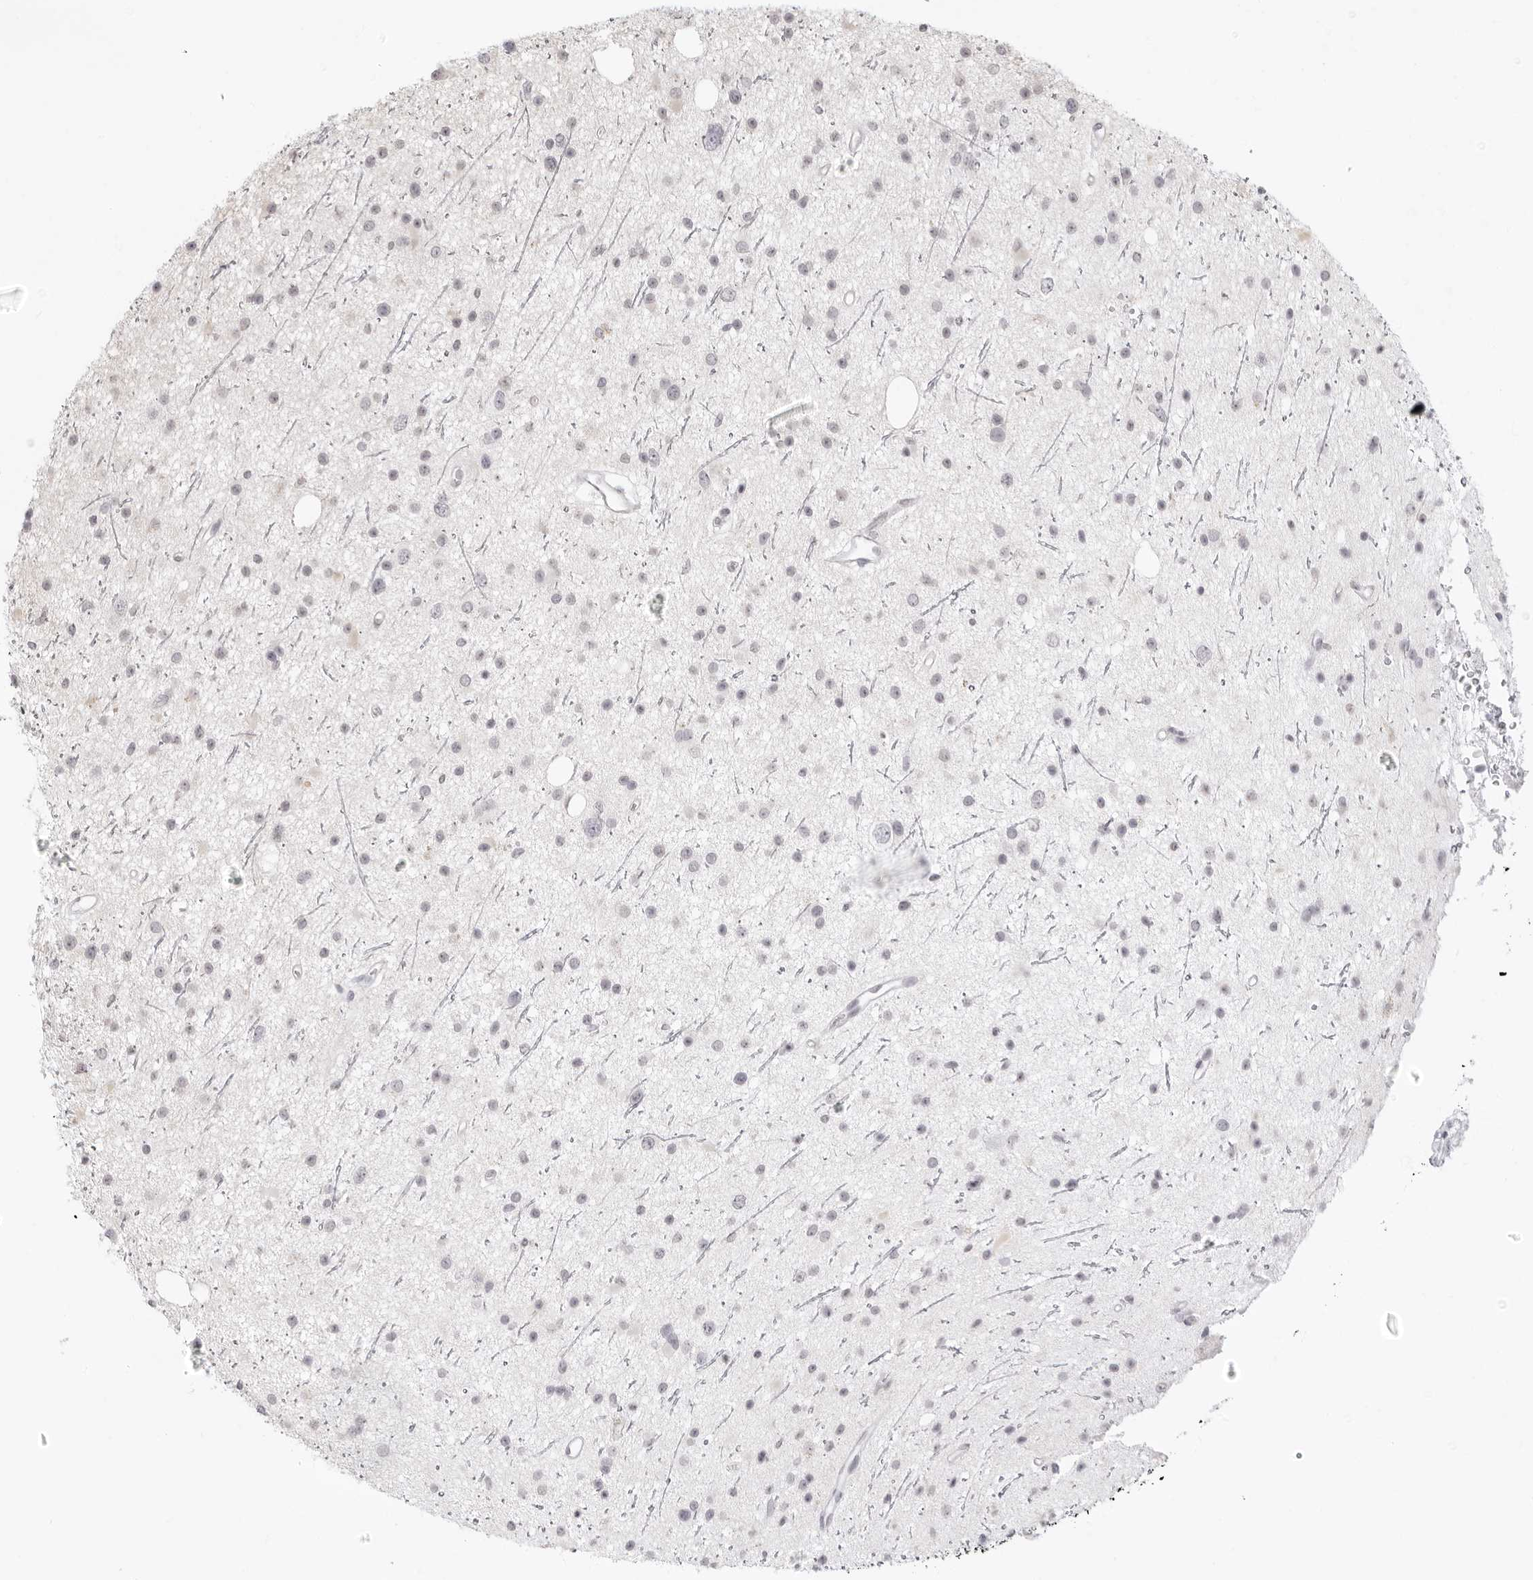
{"staining": {"intensity": "negative", "quantity": "none", "location": "none"}, "tissue": "glioma", "cell_type": "Tumor cells", "image_type": "cancer", "snomed": [{"axis": "morphology", "description": "Glioma, malignant, Low grade"}, {"axis": "topography", "description": "Cerebral cortex"}], "caption": "This histopathology image is of malignant glioma (low-grade) stained with immunohistochemistry (IHC) to label a protein in brown with the nuclei are counter-stained blue. There is no expression in tumor cells.", "gene": "FDPS", "patient": {"sex": "female", "age": 39}}